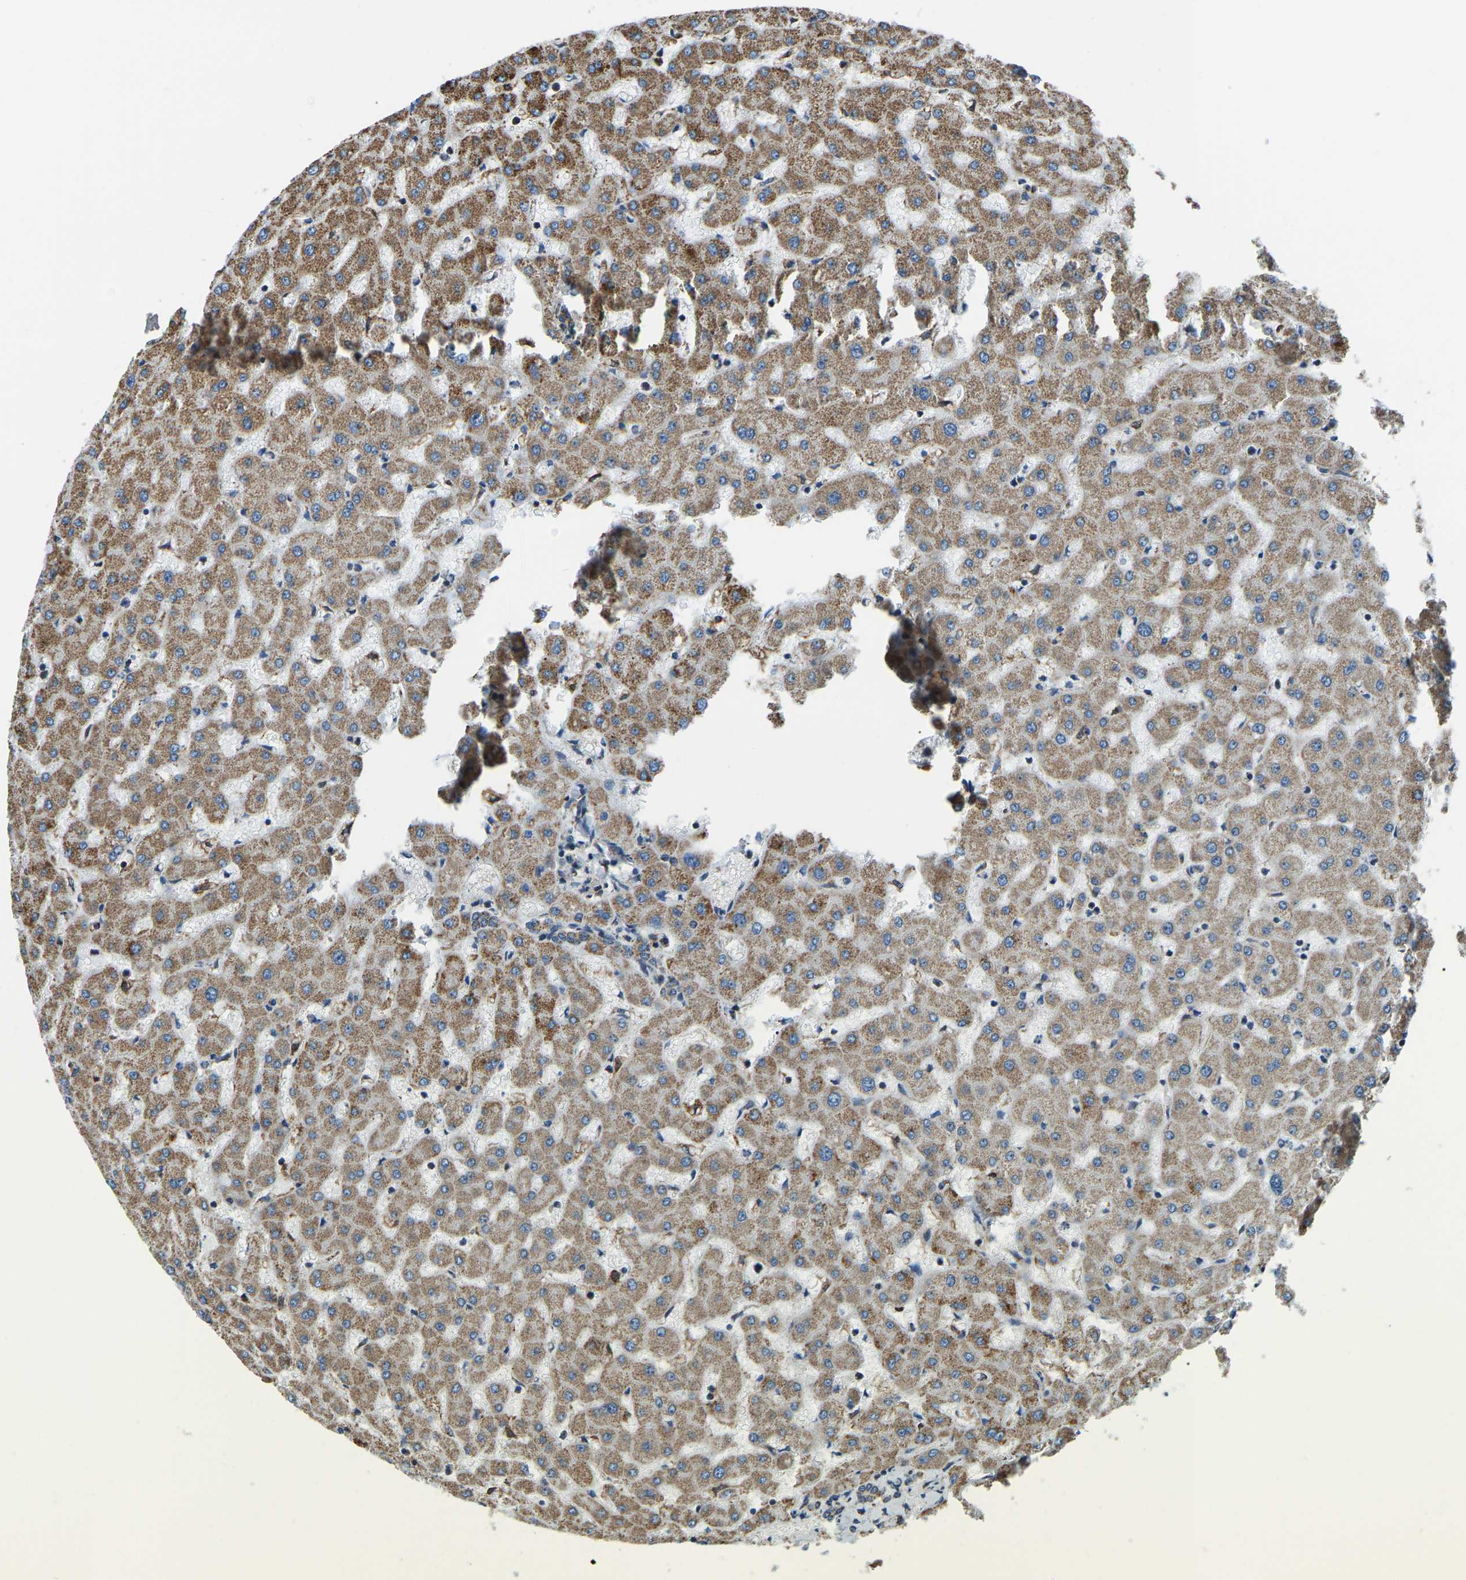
{"staining": {"intensity": "weak", "quantity": ">75%", "location": "cytoplasmic/membranous"}, "tissue": "liver", "cell_type": "Cholangiocytes", "image_type": "normal", "snomed": [{"axis": "morphology", "description": "Normal tissue, NOS"}, {"axis": "topography", "description": "Liver"}], "caption": "Immunohistochemical staining of unremarkable human liver demonstrates >75% levels of weak cytoplasmic/membranous protein staining in approximately >75% of cholangiocytes.", "gene": "RBM33", "patient": {"sex": "female", "age": 63}}